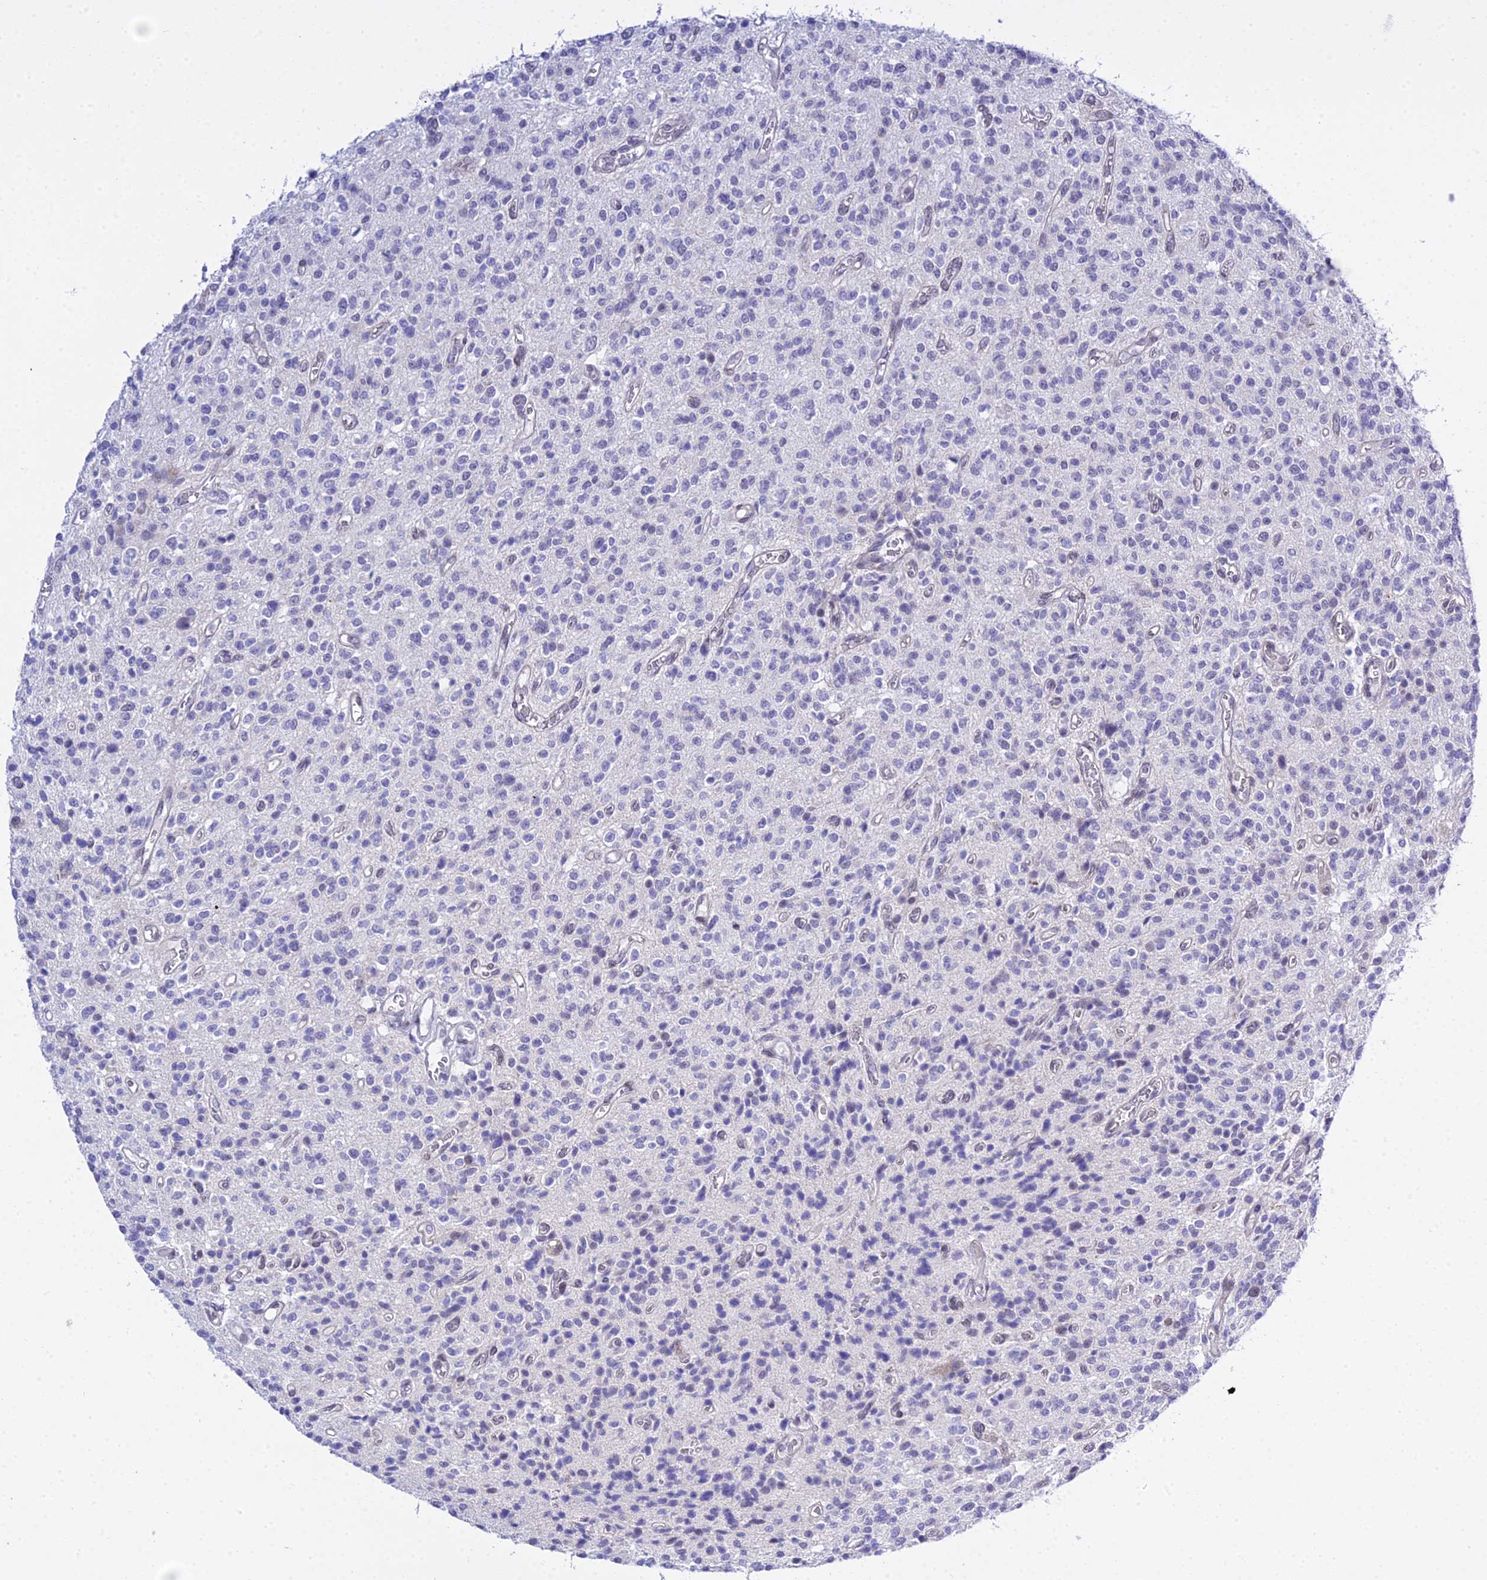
{"staining": {"intensity": "negative", "quantity": "none", "location": "none"}, "tissue": "glioma", "cell_type": "Tumor cells", "image_type": "cancer", "snomed": [{"axis": "morphology", "description": "Glioma, malignant, High grade"}, {"axis": "topography", "description": "Brain"}], "caption": "There is no significant staining in tumor cells of high-grade glioma (malignant).", "gene": "ZNF628", "patient": {"sex": "male", "age": 34}}